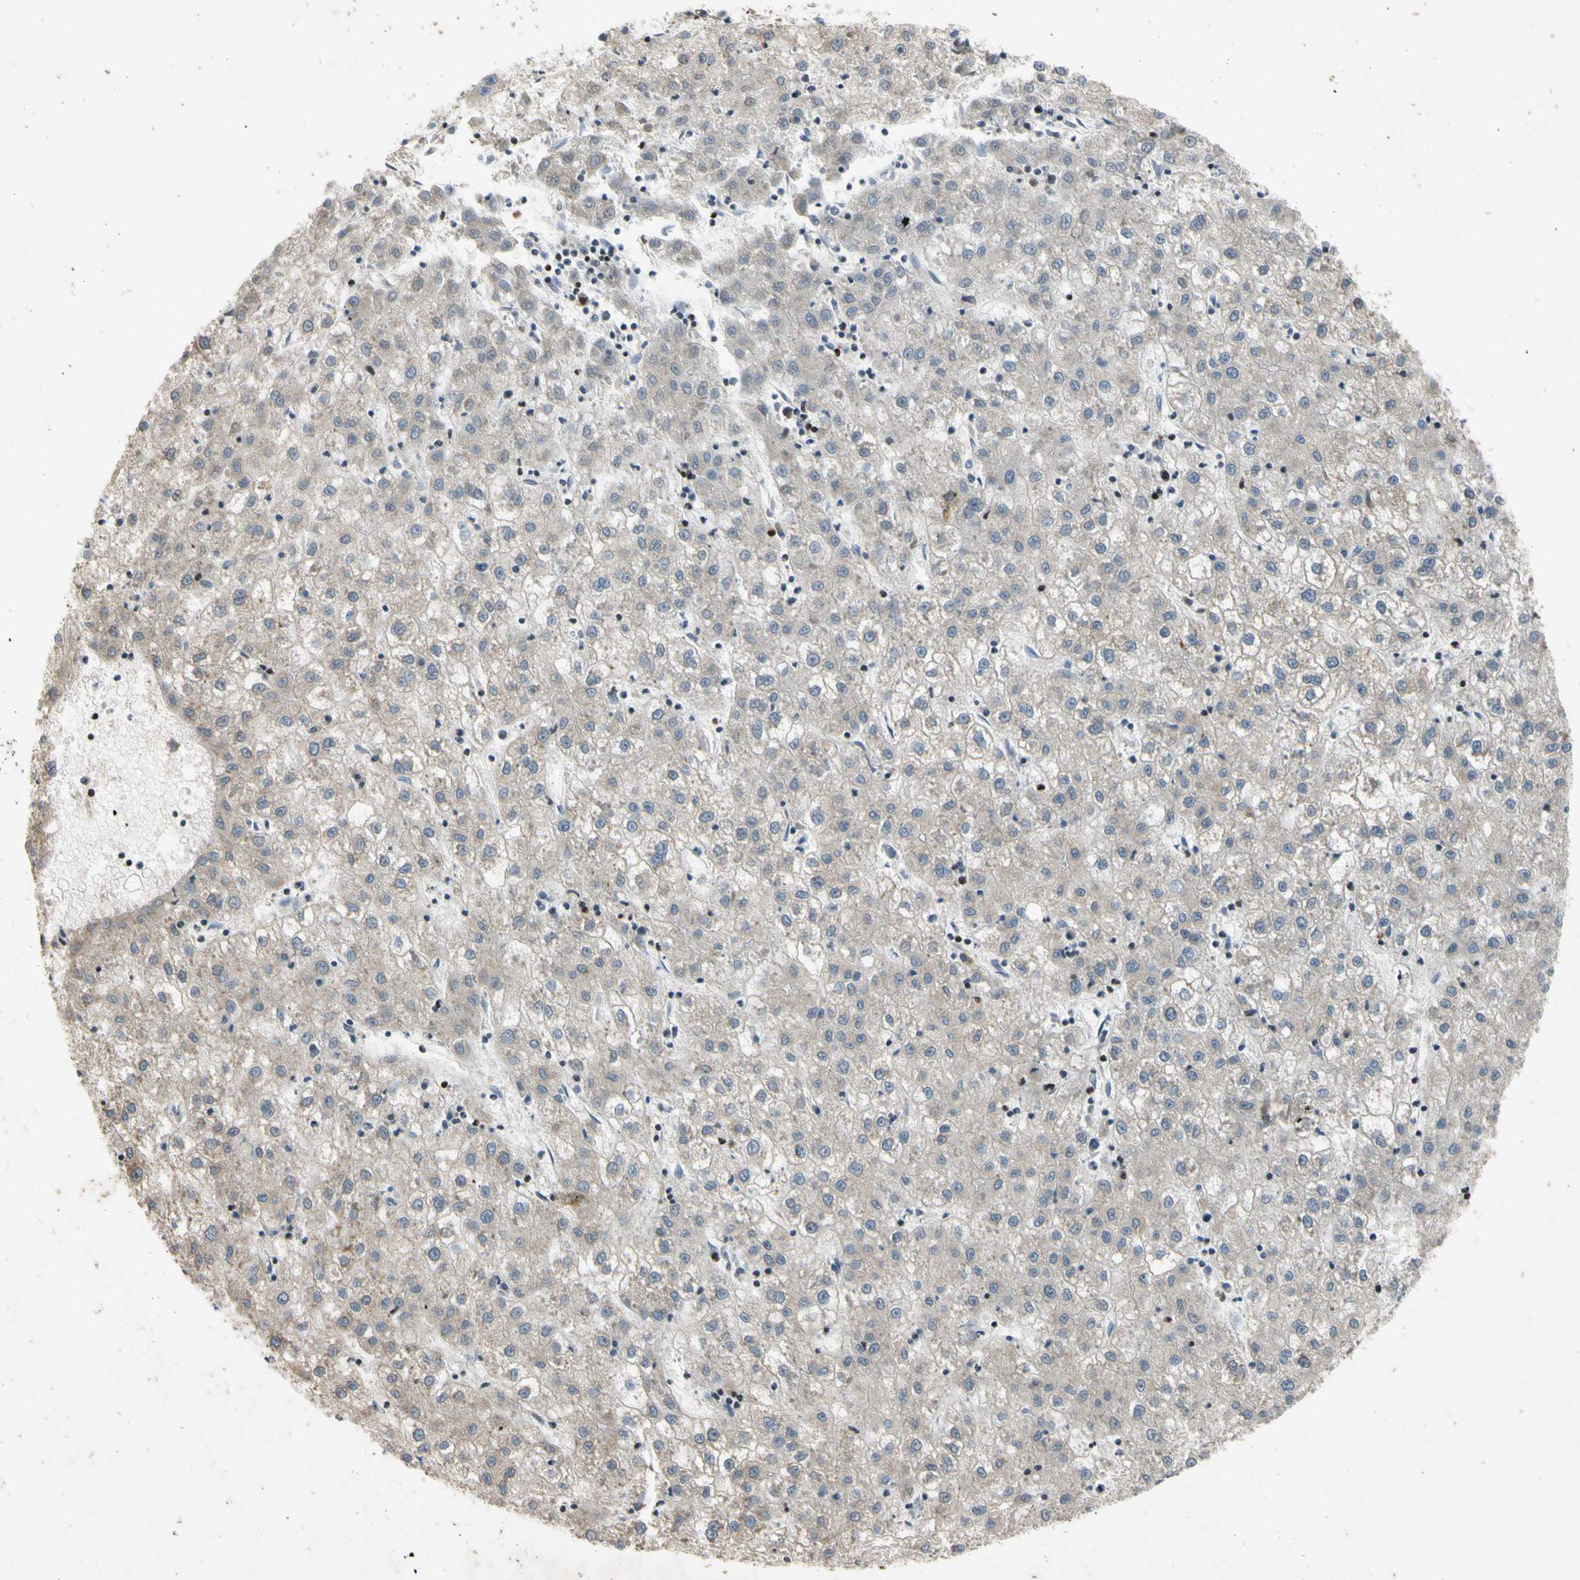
{"staining": {"intensity": "negative", "quantity": "none", "location": "none"}, "tissue": "liver cancer", "cell_type": "Tumor cells", "image_type": "cancer", "snomed": [{"axis": "morphology", "description": "Carcinoma, Hepatocellular, NOS"}, {"axis": "topography", "description": "Liver"}], "caption": "Tumor cells show no significant expression in liver cancer (hepatocellular carcinoma).", "gene": "TBX21", "patient": {"sex": "male", "age": 72}}